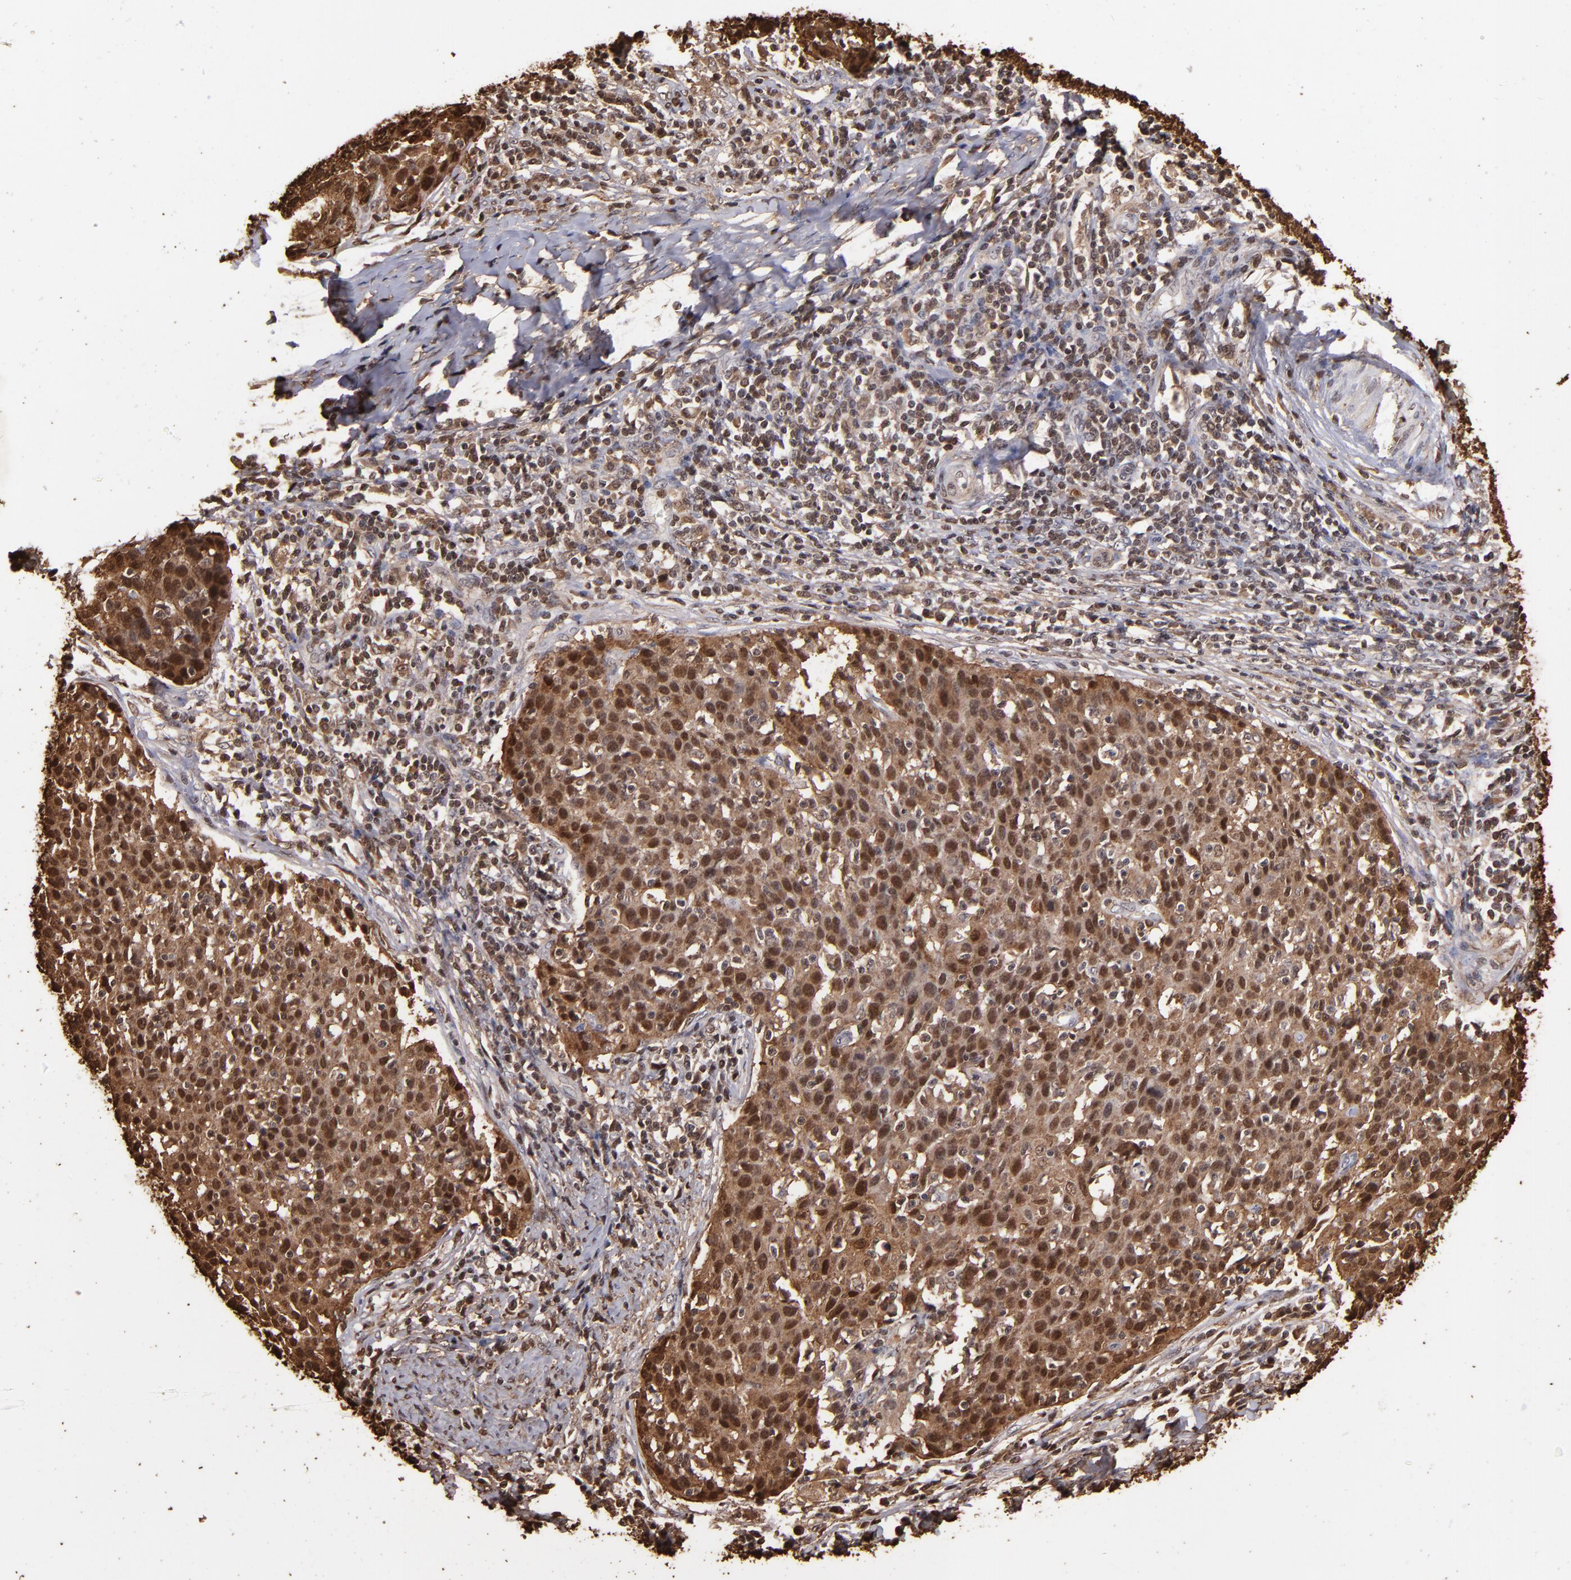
{"staining": {"intensity": "strong", "quantity": ">75%", "location": "cytoplasmic/membranous,nuclear"}, "tissue": "cervical cancer", "cell_type": "Tumor cells", "image_type": "cancer", "snomed": [{"axis": "morphology", "description": "Squamous cell carcinoma, NOS"}, {"axis": "topography", "description": "Cervix"}], "caption": "Brown immunohistochemical staining in human cervical cancer (squamous cell carcinoma) reveals strong cytoplasmic/membranous and nuclear expression in about >75% of tumor cells. The protein is shown in brown color, while the nuclei are stained blue.", "gene": "S100A2", "patient": {"sex": "female", "age": 38}}